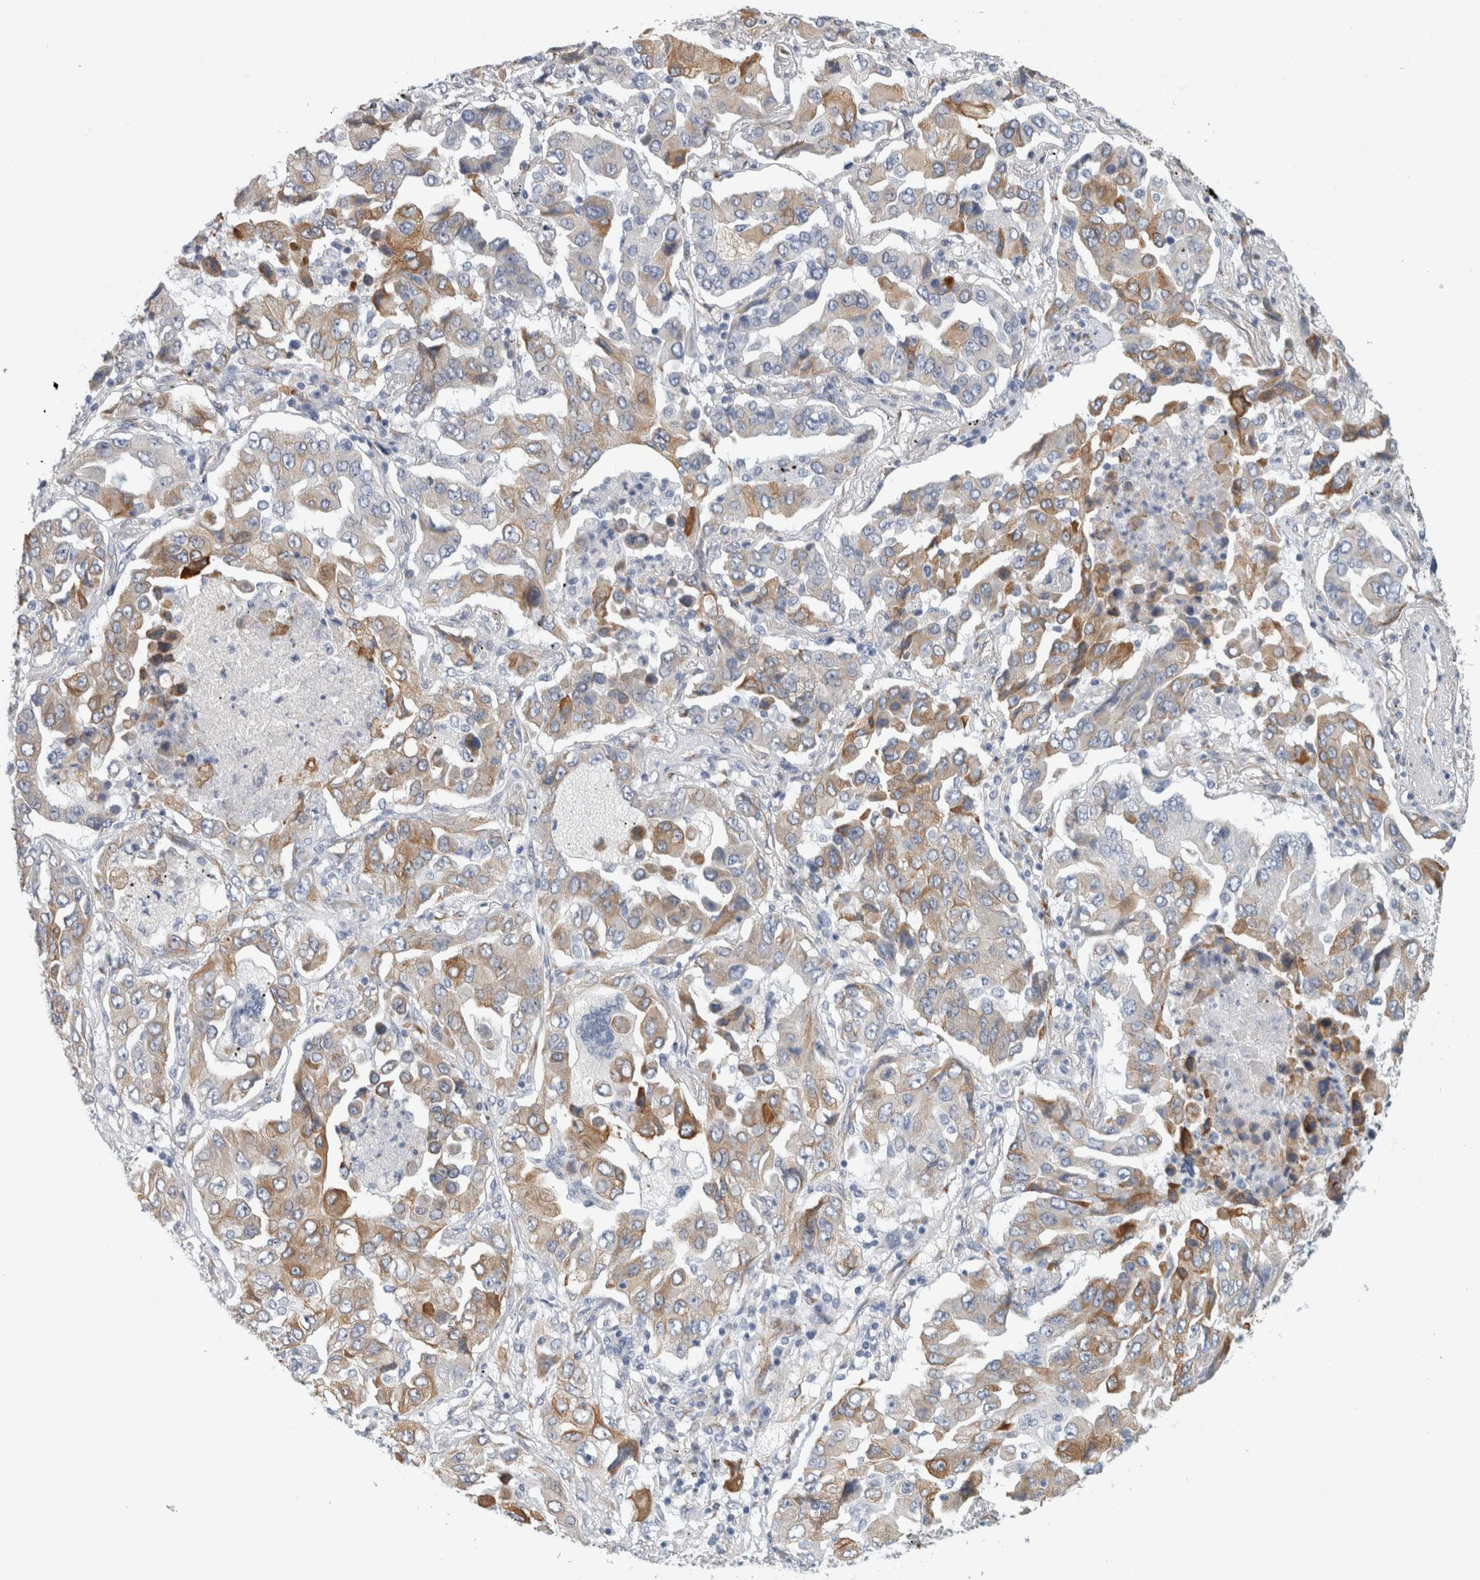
{"staining": {"intensity": "moderate", "quantity": "25%-75%", "location": "cytoplasmic/membranous"}, "tissue": "lung cancer", "cell_type": "Tumor cells", "image_type": "cancer", "snomed": [{"axis": "morphology", "description": "Adenocarcinoma, NOS"}, {"axis": "topography", "description": "Lung"}], "caption": "Lung cancer stained for a protein demonstrates moderate cytoplasmic/membranous positivity in tumor cells. The staining is performed using DAB brown chromogen to label protein expression. The nuclei are counter-stained blue using hematoxylin.", "gene": "B3GNT3", "patient": {"sex": "female", "age": 65}}